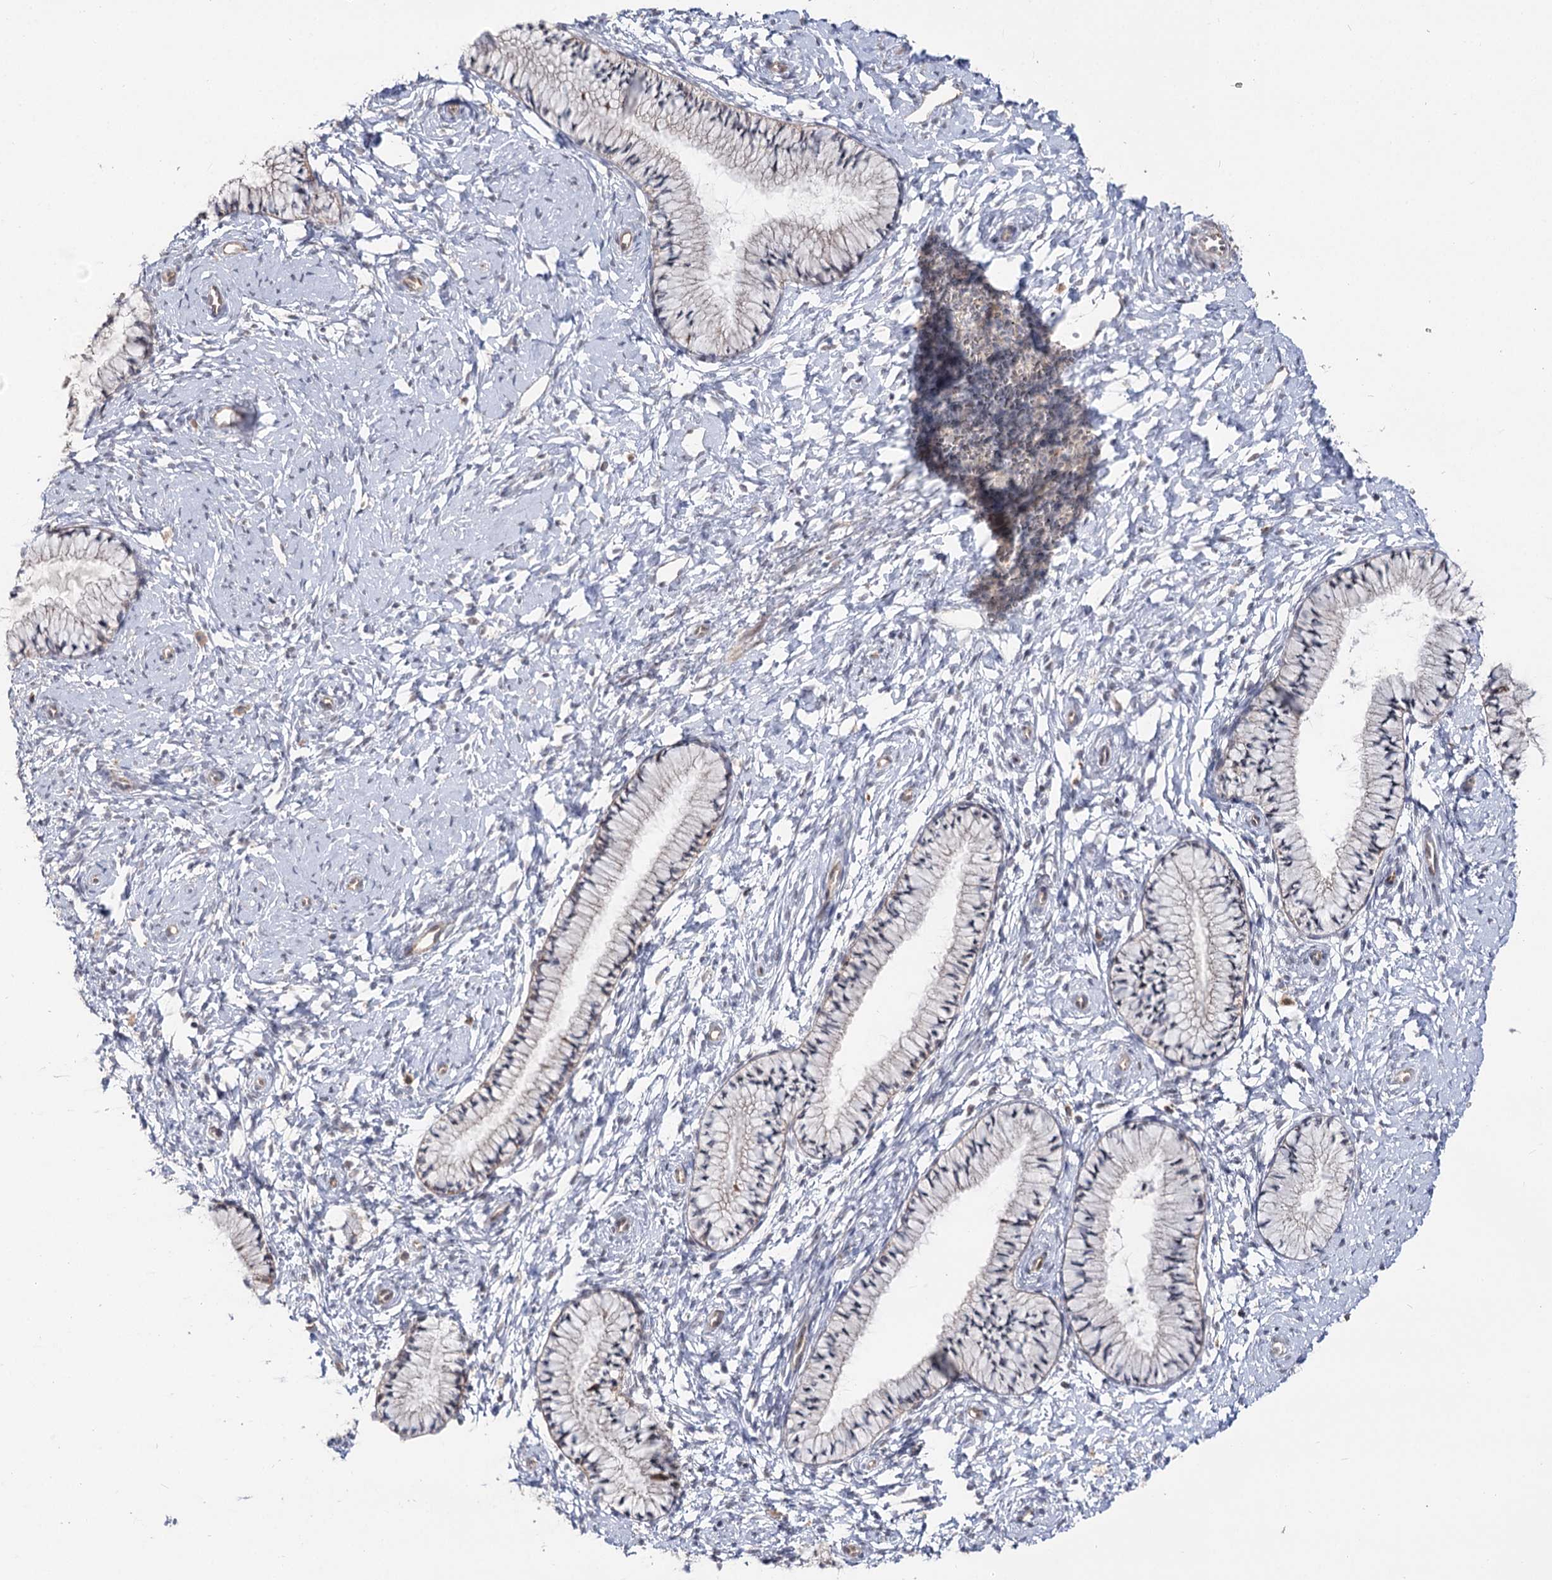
{"staining": {"intensity": "negative", "quantity": "none", "location": "none"}, "tissue": "cervix", "cell_type": "Glandular cells", "image_type": "normal", "snomed": [{"axis": "morphology", "description": "Normal tissue, NOS"}, {"axis": "topography", "description": "Cervix"}], "caption": "Human cervix stained for a protein using immunohistochemistry (IHC) reveals no positivity in glandular cells.", "gene": "RUFY4", "patient": {"sex": "female", "age": 33}}